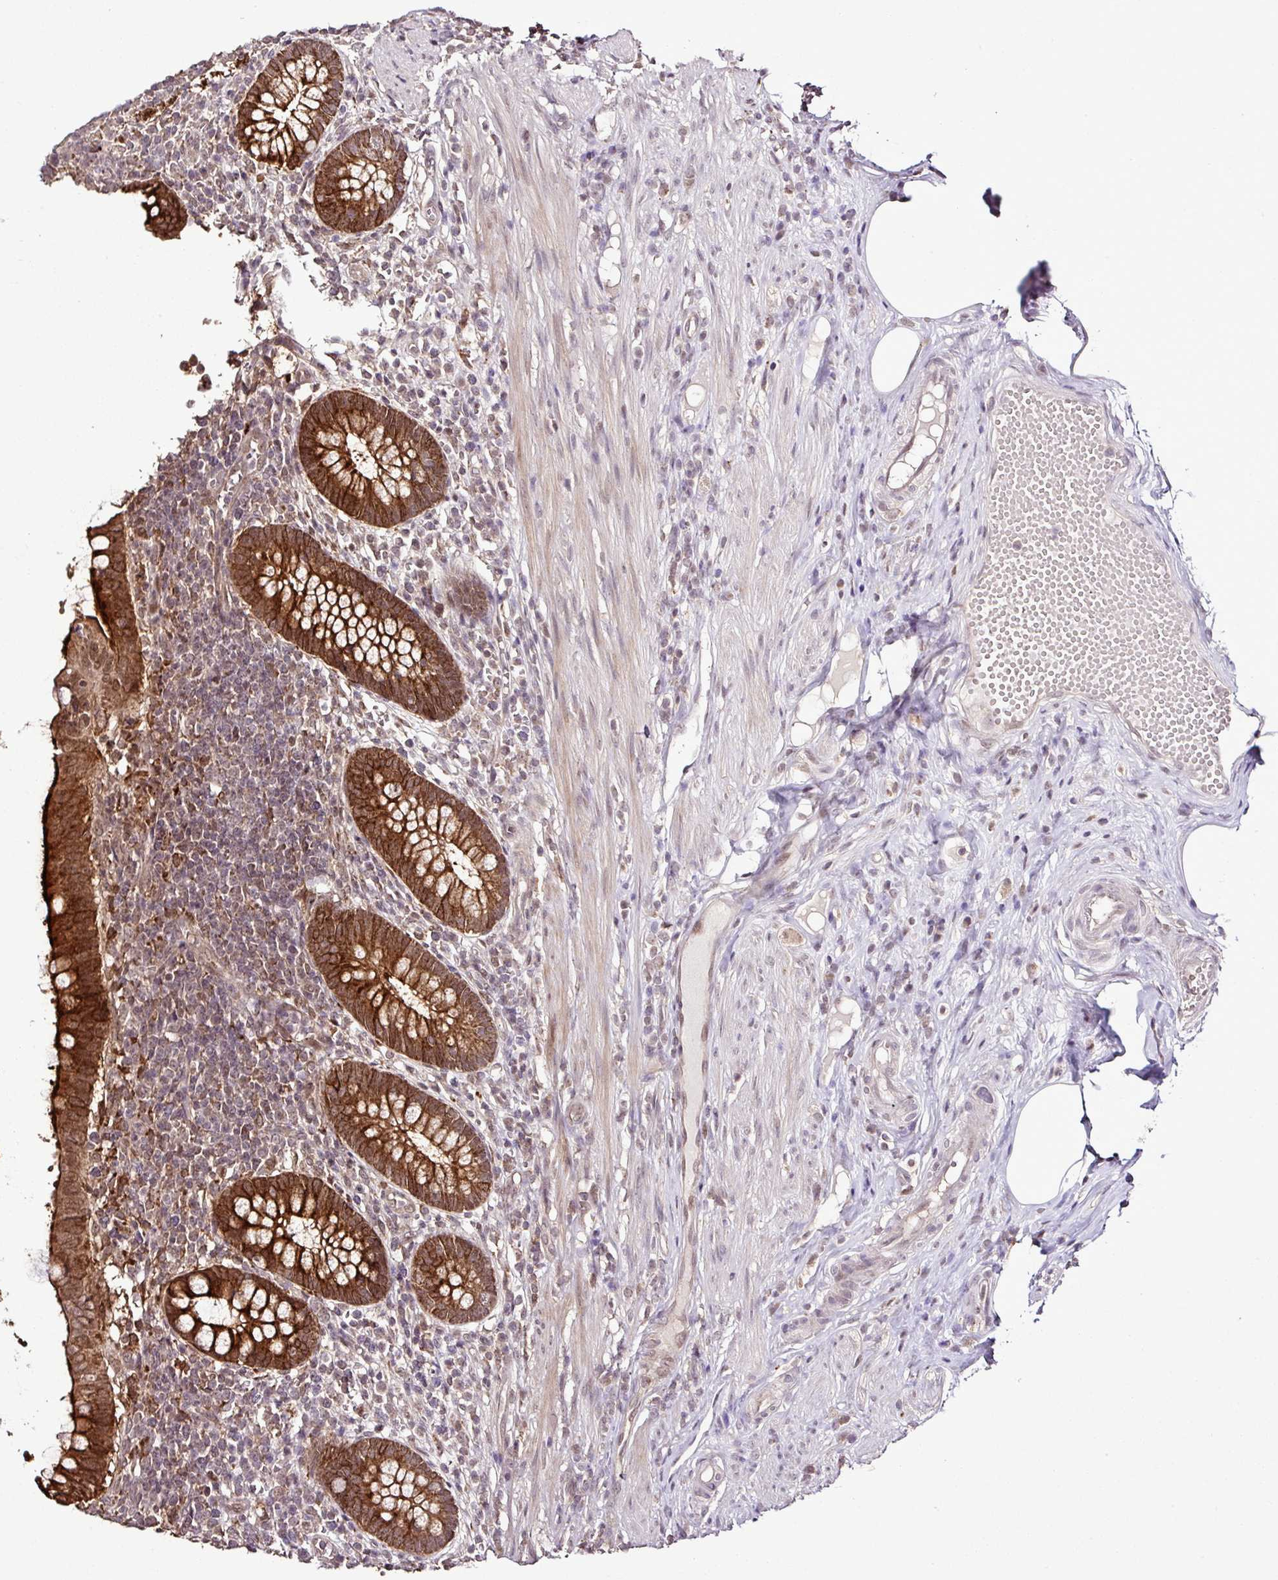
{"staining": {"intensity": "strong", "quantity": ">75%", "location": "cytoplasmic/membranous,nuclear"}, "tissue": "appendix", "cell_type": "Glandular cells", "image_type": "normal", "snomed": [{"axis": "morphology", "description": "Normal tissue, NOS"}, {"axis": "topography", "description": "Appendix"}], "caption": "Appendix stained for a protein (brown) shows strong cytoplasmic/membranous,nuclear positive staining in about >75% of glandular cells.", "gene": "SMCO4", "patient": {"sex": "female", "age": 56}}